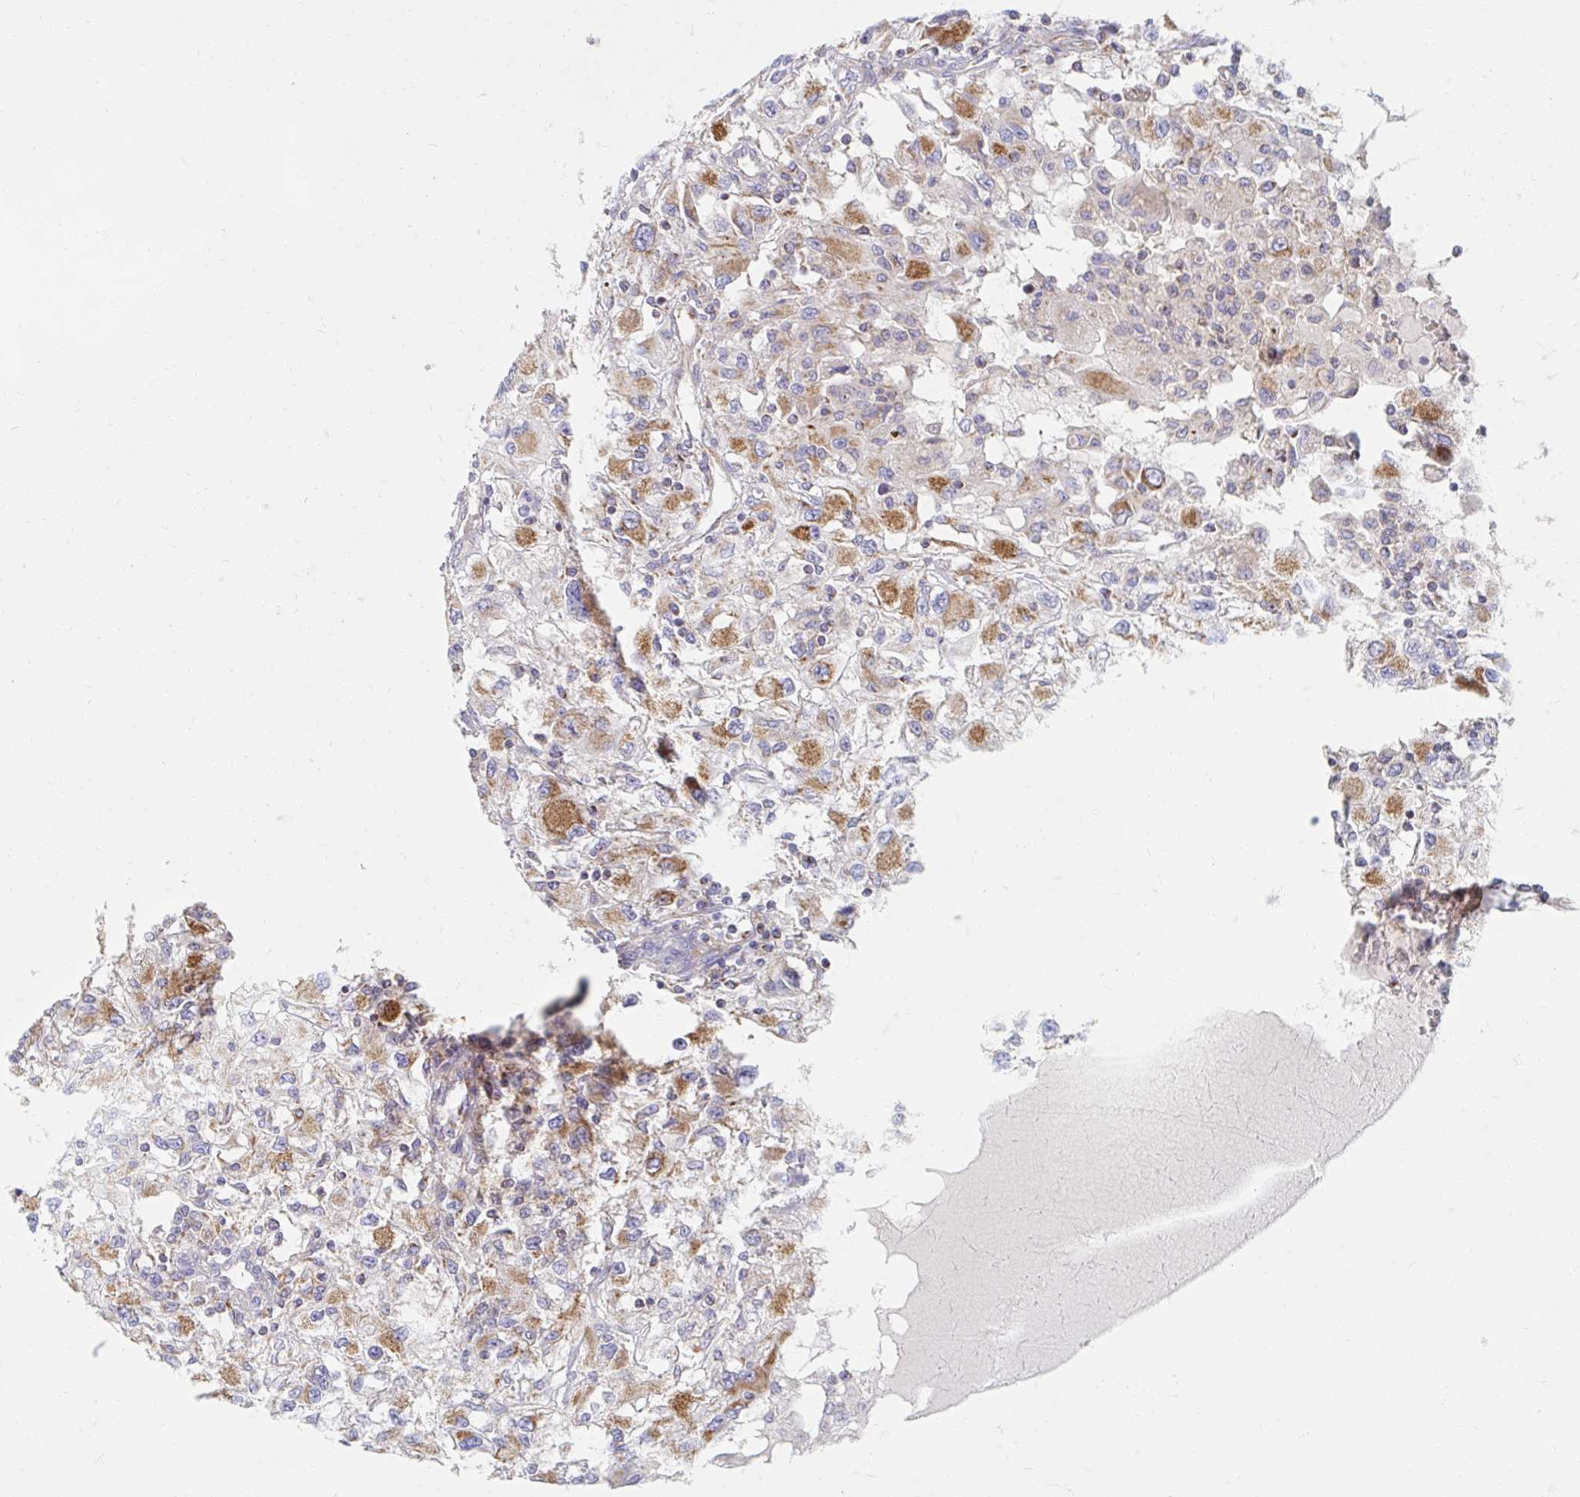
{"staining": {"intensity": "strong", "quantity": ">75%", "location": "cytoplasmic/membranous"}, "tissue": "renal cancer", "cell_type": "Tumor cells", "image_type": "cancer", "snomed": [{"axis": "morphology", "description": "Adenocarcinoma, NOS"}, {"axis": "topography", "description": "Kidney"}], "caption": "Strong cytoplasmic/membranous staining is identified in approximately >75% of tumor cells in renal cancer. Immunohistochemistry stains the protein in brown and the nuclei are stained blue.", "gene": "MAVS", "patient": {"sex": "female", "age": 67}}